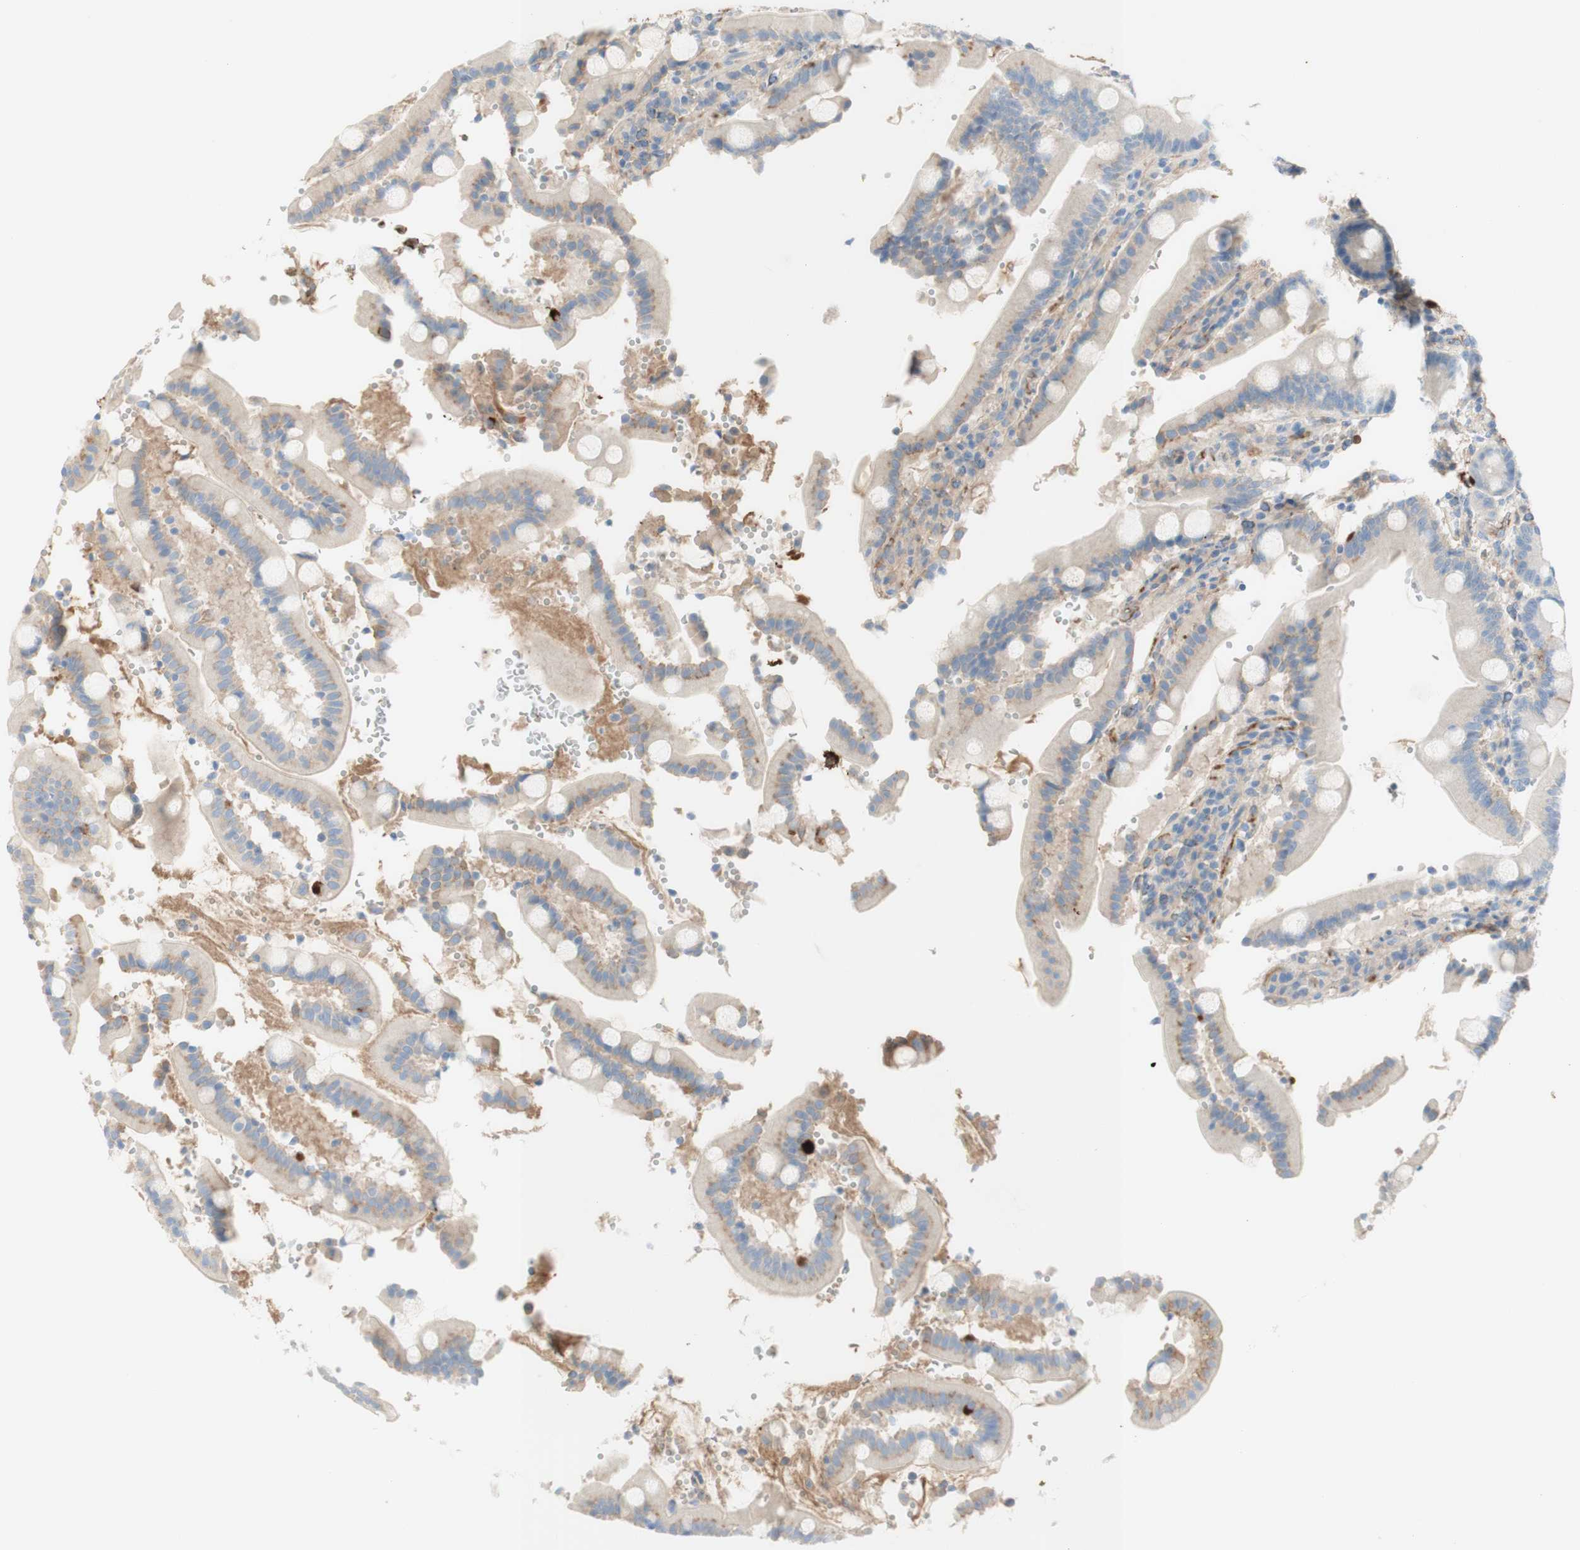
{"staining": {"intensity": "weak", "quantity": ">75%", "location": "cytoplasmic/membranous"}, "tissue": "duodenum", "cell_type": "Glandular cells", "image_type": "normal", "snomed": [{"axis": "morphology", "description": "Normal tissue, NOS"}, {"axis": "topography", "description": "Small intestine, NOS"}], "caption": "Immunohistochemistry image of benign duodenum: human duodenum stained using IHC displays low levels of weak protein expression localized specifically in the cytoplasmic/membranous of glandular cells, appearing as a cytoplasmic/membranous brown color.", "gene": "KNG1", "patient": {"sex": "female", "age": 71}}